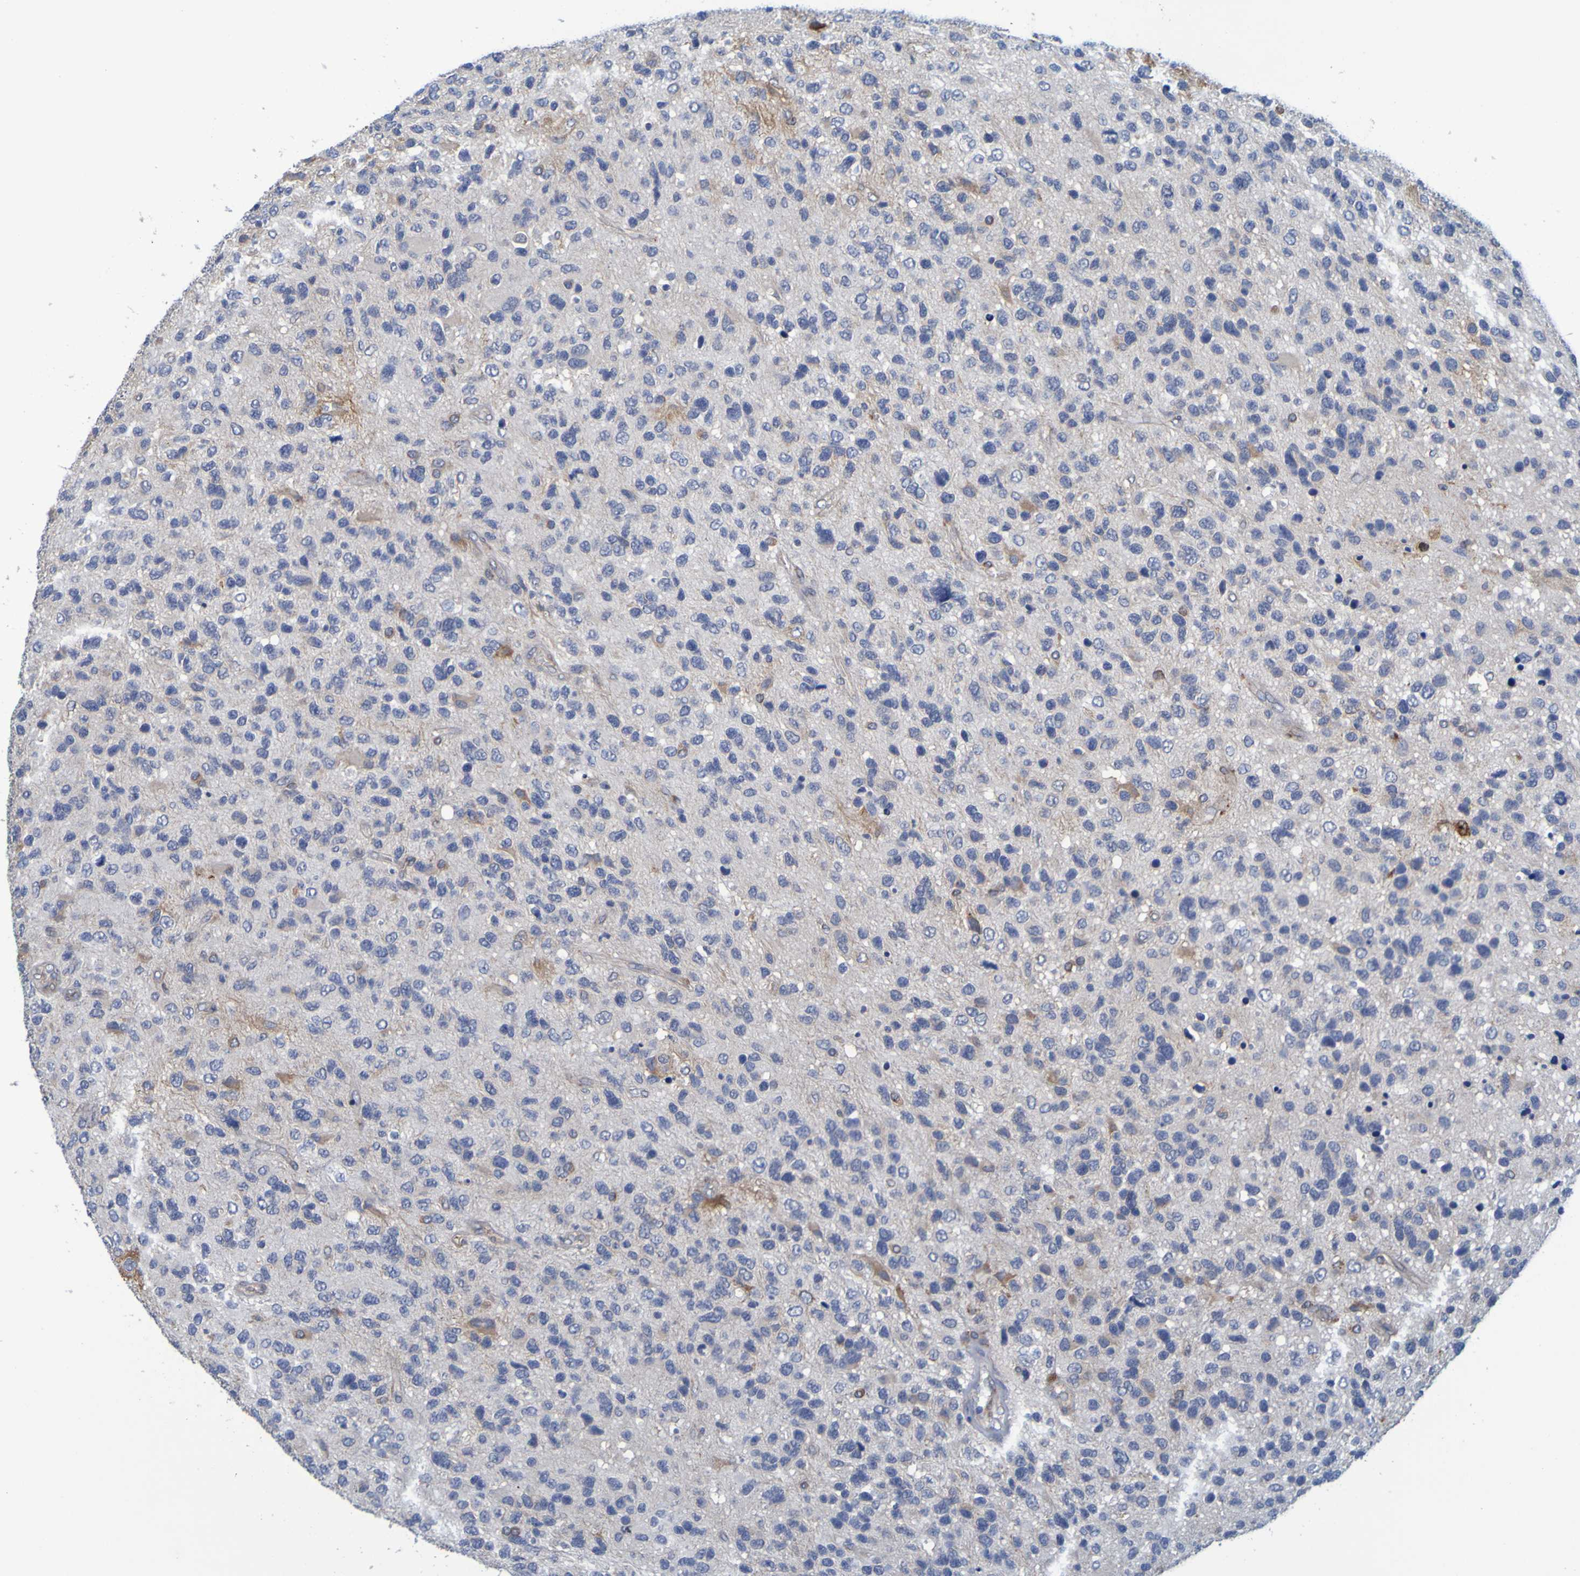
{"staining": {"intensity": "negative", "quantity": "none", "location": "none"}, "tissue": "glioma", "cell_type": "Tumor cells", "image_type": "cancer", "snomed": [{"axis": "morphology", "description": "Glioma, malignant, High grade"}, {"axis": "topography", "description": "Brain"}], "caption": "DAB immunohistochemical staining of malignant high-grade glioma demonstrates no significant staining in tumor cells.", "gene": "SIL1", "patient": {"sex": "female", "age": 58}}